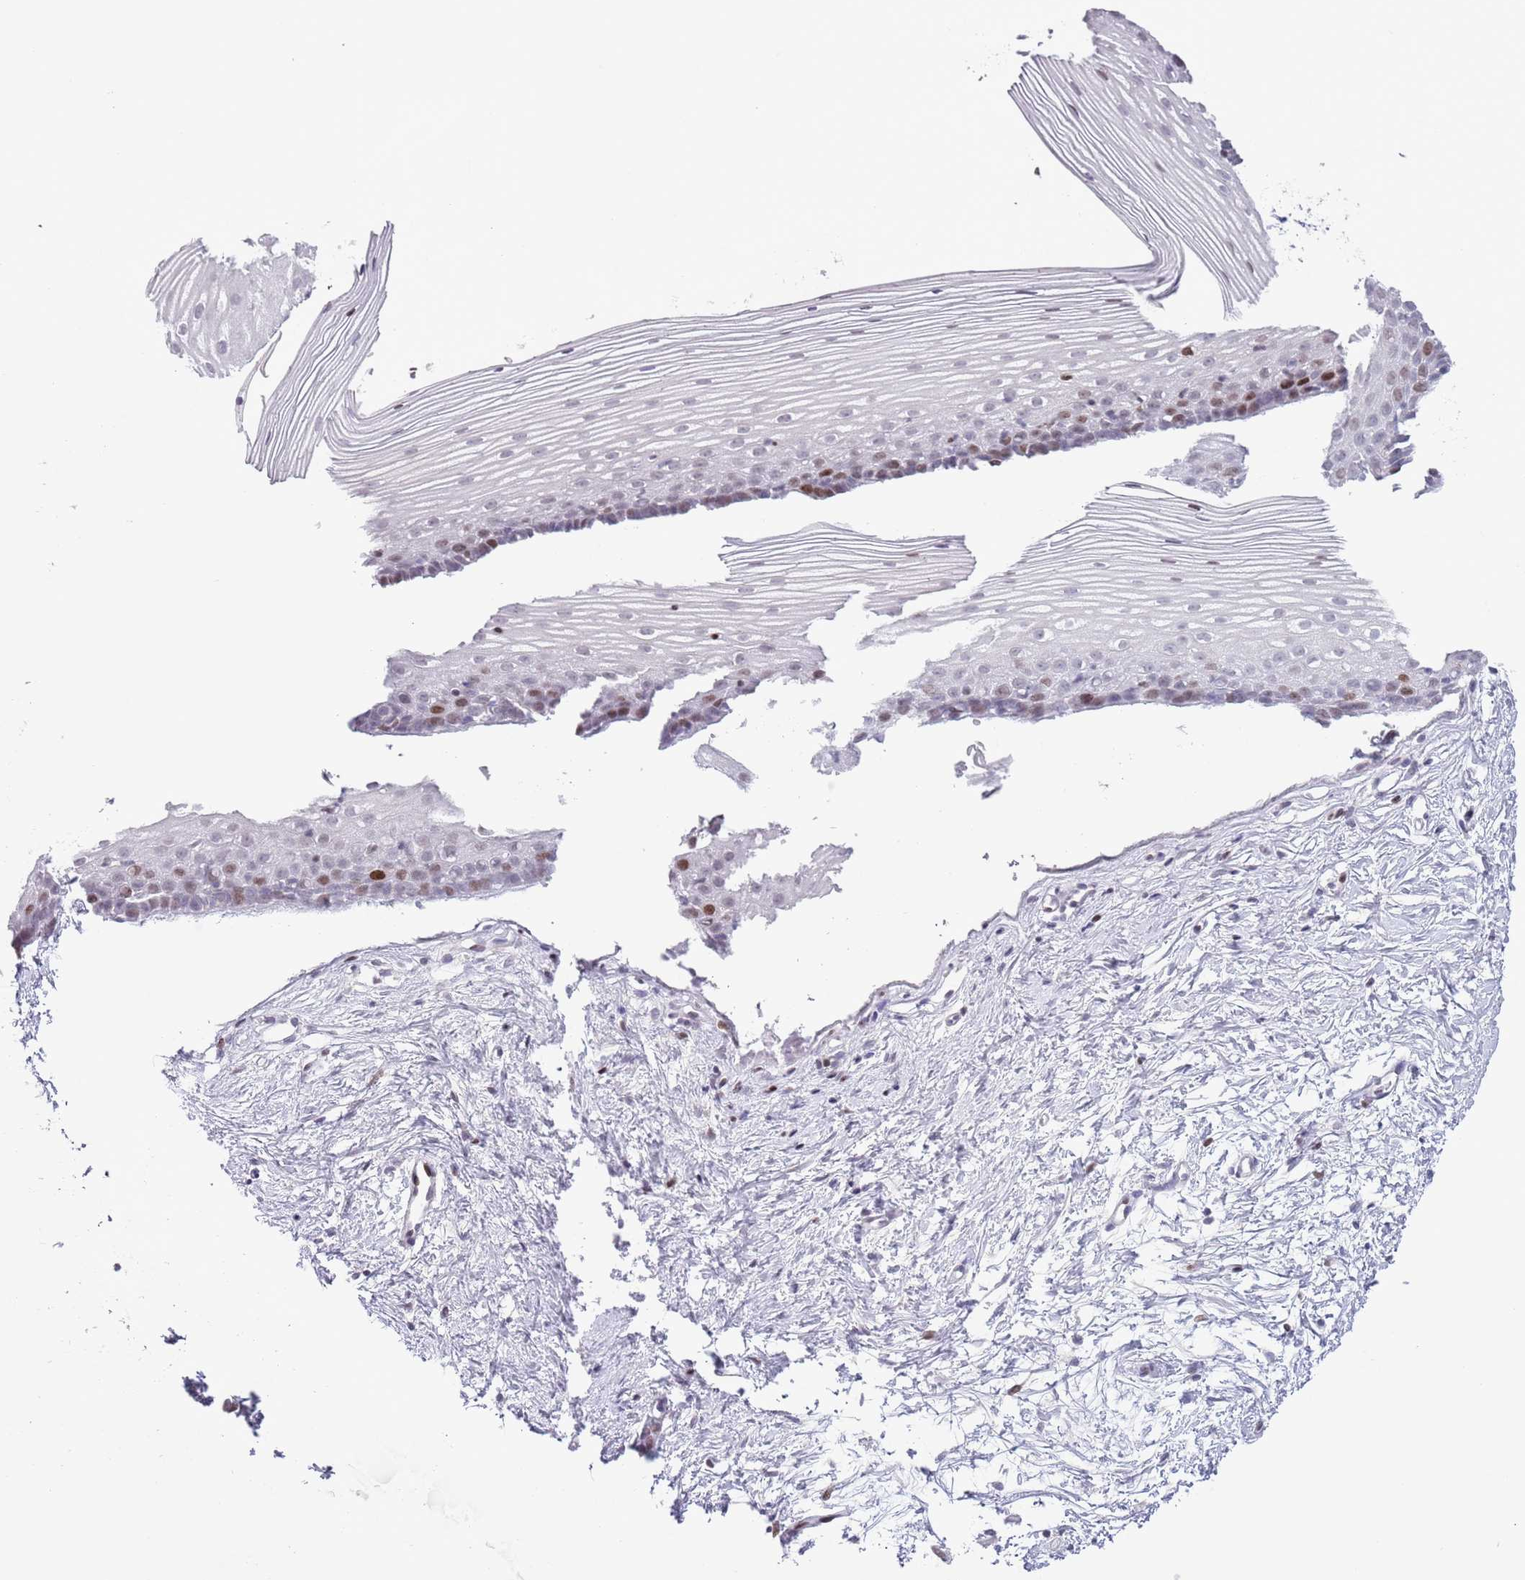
{"staining": {"intensity": "weak", "quantity": "<25%", "location": "nuclear"}, "tissue": "cervix", "cell_type": "Glandular cells", "image_type": "normal", "snomed": [{"axis": "morphology", "description": "Normal tissue, NOS"}, {"axis": "topography", "description": "Cervix"}], "caption": "The photomicrograph demonstrates no significant staining in glandular cells of cervix.", "gene": "MFSD10", "patient": {"sex": "female", "age": 40}}